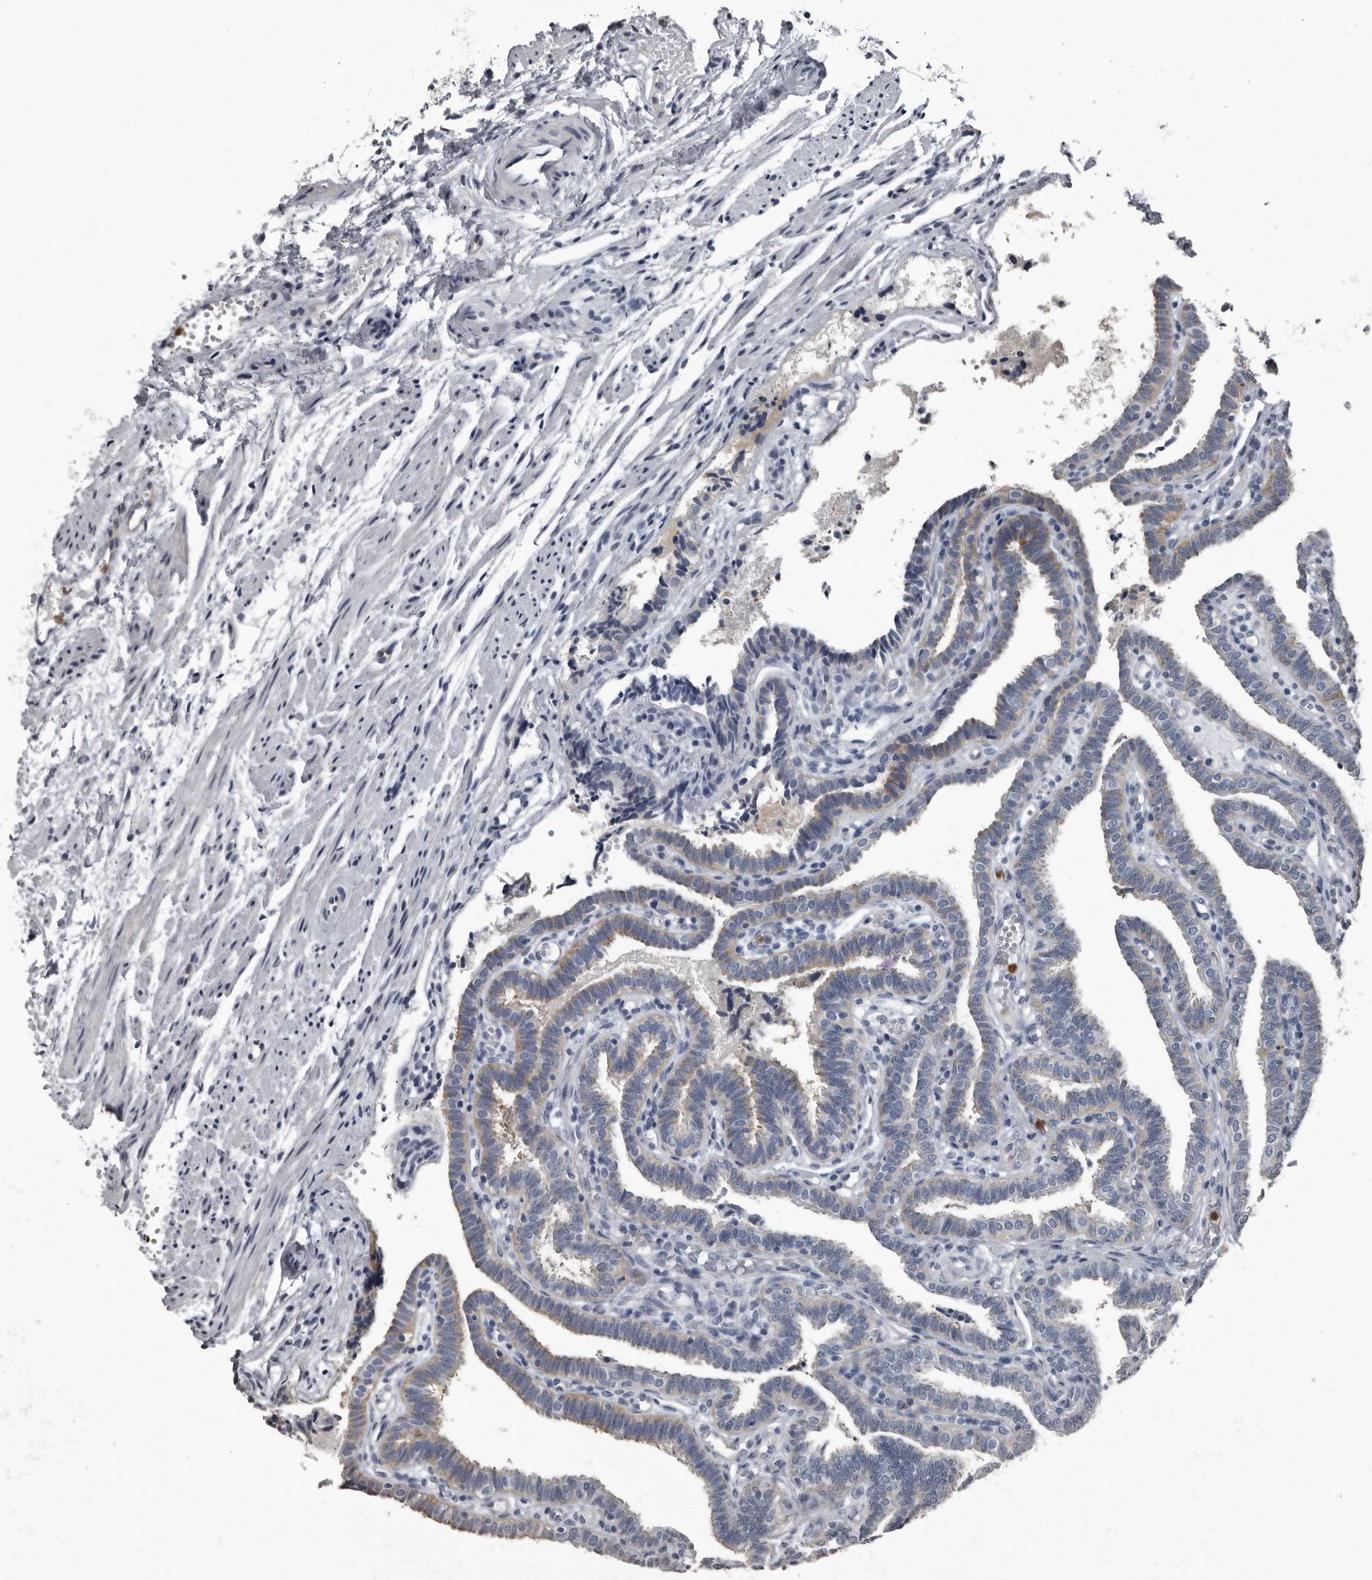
{"staining": {"intensity": "moderate", "quantity": "25%-75%", "location": "cytoplasmic/membranous"}, "tissue": "fallopian tube", "cell_type": "Glandular cells", "image_type": "normal", "snomed": [{"axis": "morphology", "description": "Normal tissue, NOS"}, {"axis": "topography", "description": "Fallopian tube"}], "caption": "Immunohistochemistry (IHC) micrograph of normal fallopian tube: fallopian tube stained using immunohistochemistry (IHC) demonstrates medium levels of moderate protein expression localized specifically in the cytoplasmic/membranous of glandular cells, appearing as a cytoplasmic/membranous brown color.", "gene": "TPD52L1", "patient": {"sex": "female", "age": 39}}